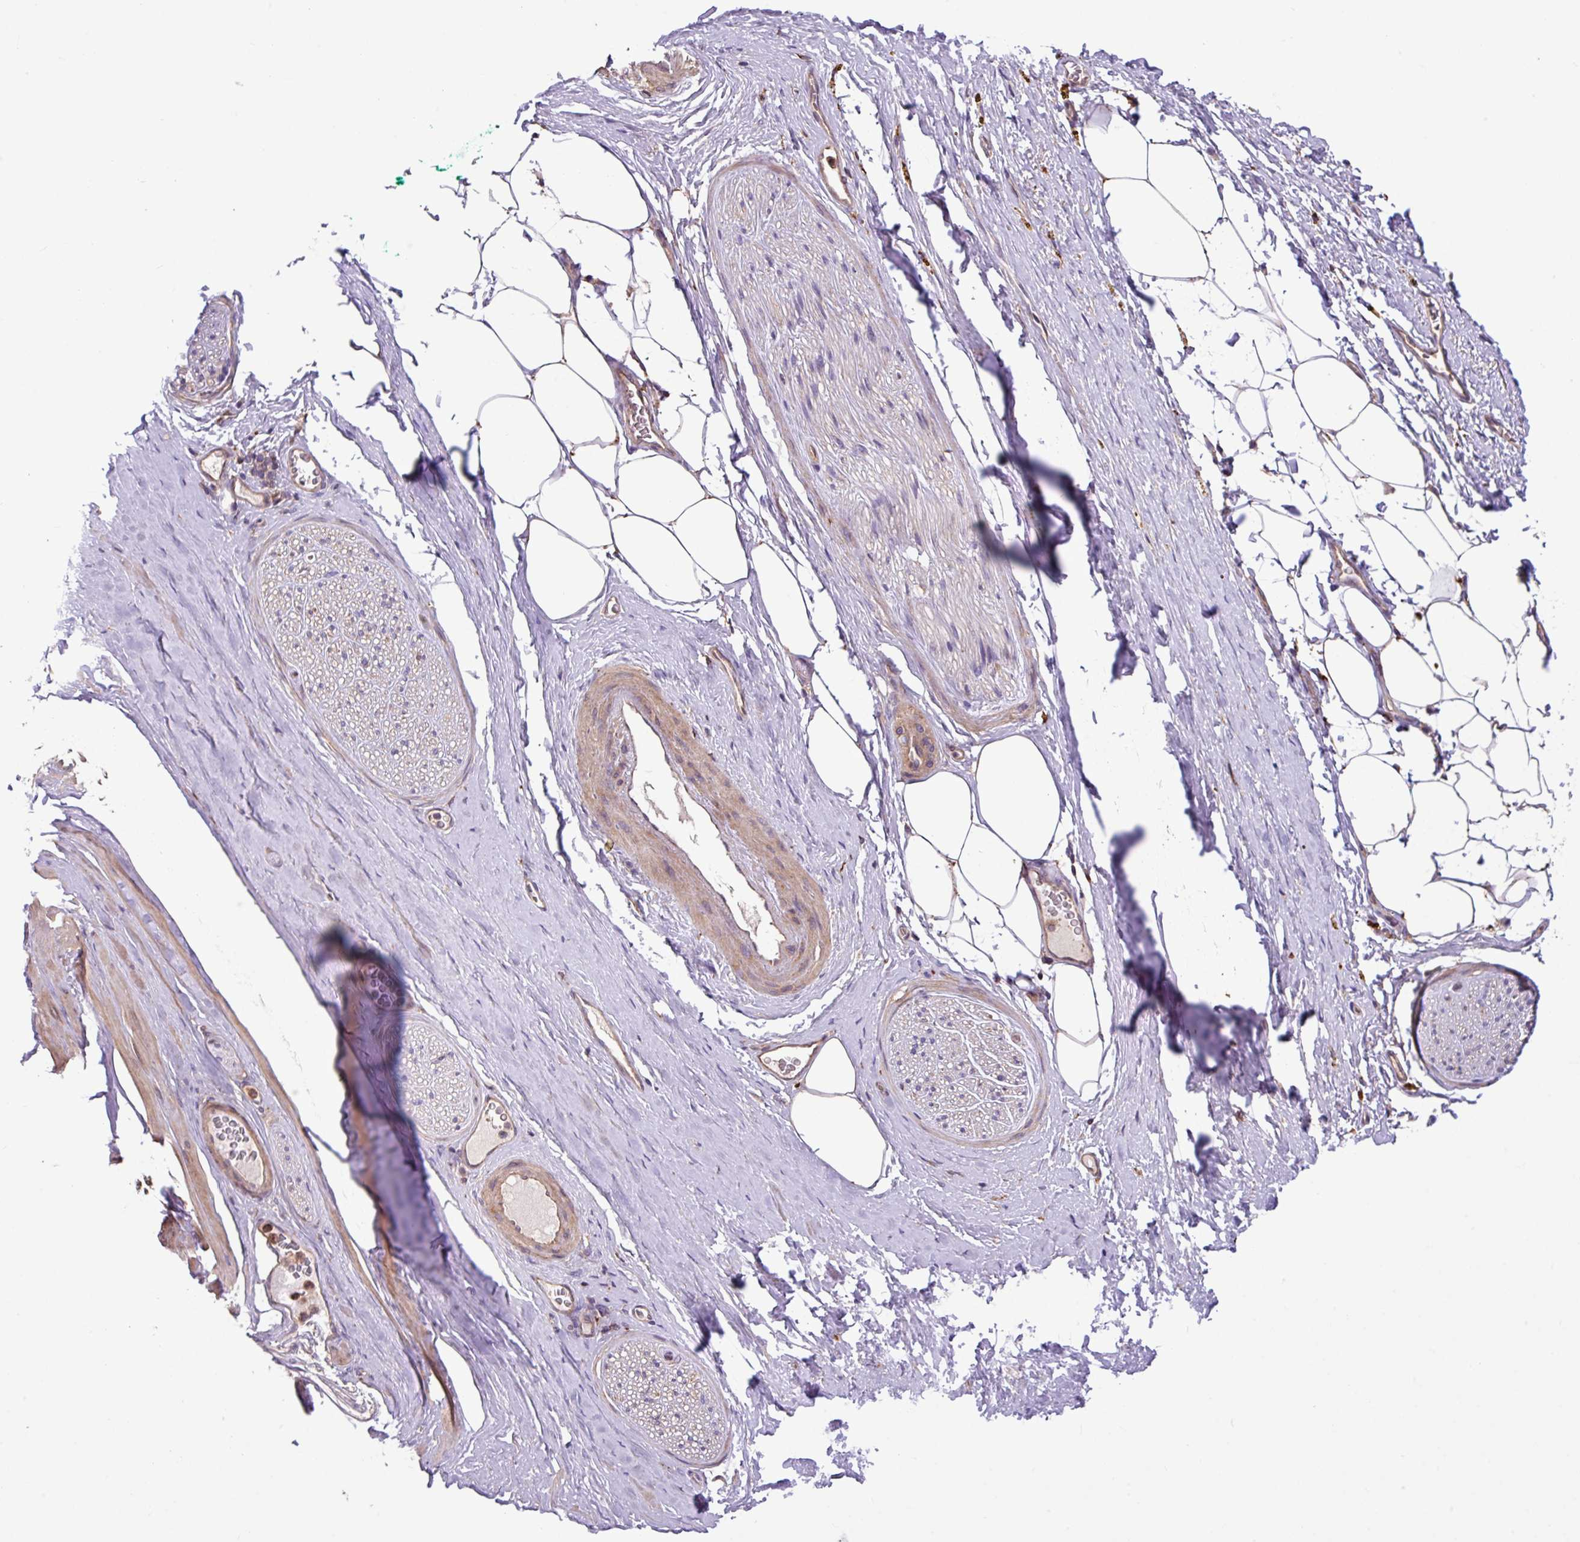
{"staining": {"intensity": "negative", "quantity": "none", "location": "none"}, "tissue": "adipose tissue", "cell_type": "Adipocytes", "image_type": "normal", "snomed": [{"axis": "morphology", "description": "Normal tissue, NOS"}, {"axis": "morphology", "description": "Adenocarcinoma, High grade"}, {"axis": "topography", "description": "Prostate"}, {"axis": "topography", "description": "Peripheral nerve tissue"}], "caption": "A histopathology image of adipose tissue stained for a protein shows no brown staining in adipocytes. (Brightfield microscopy of DAB IHC at high magnification).", "gene": "ARHGEF25", "patient": {"sex": "male", "age": 68}}